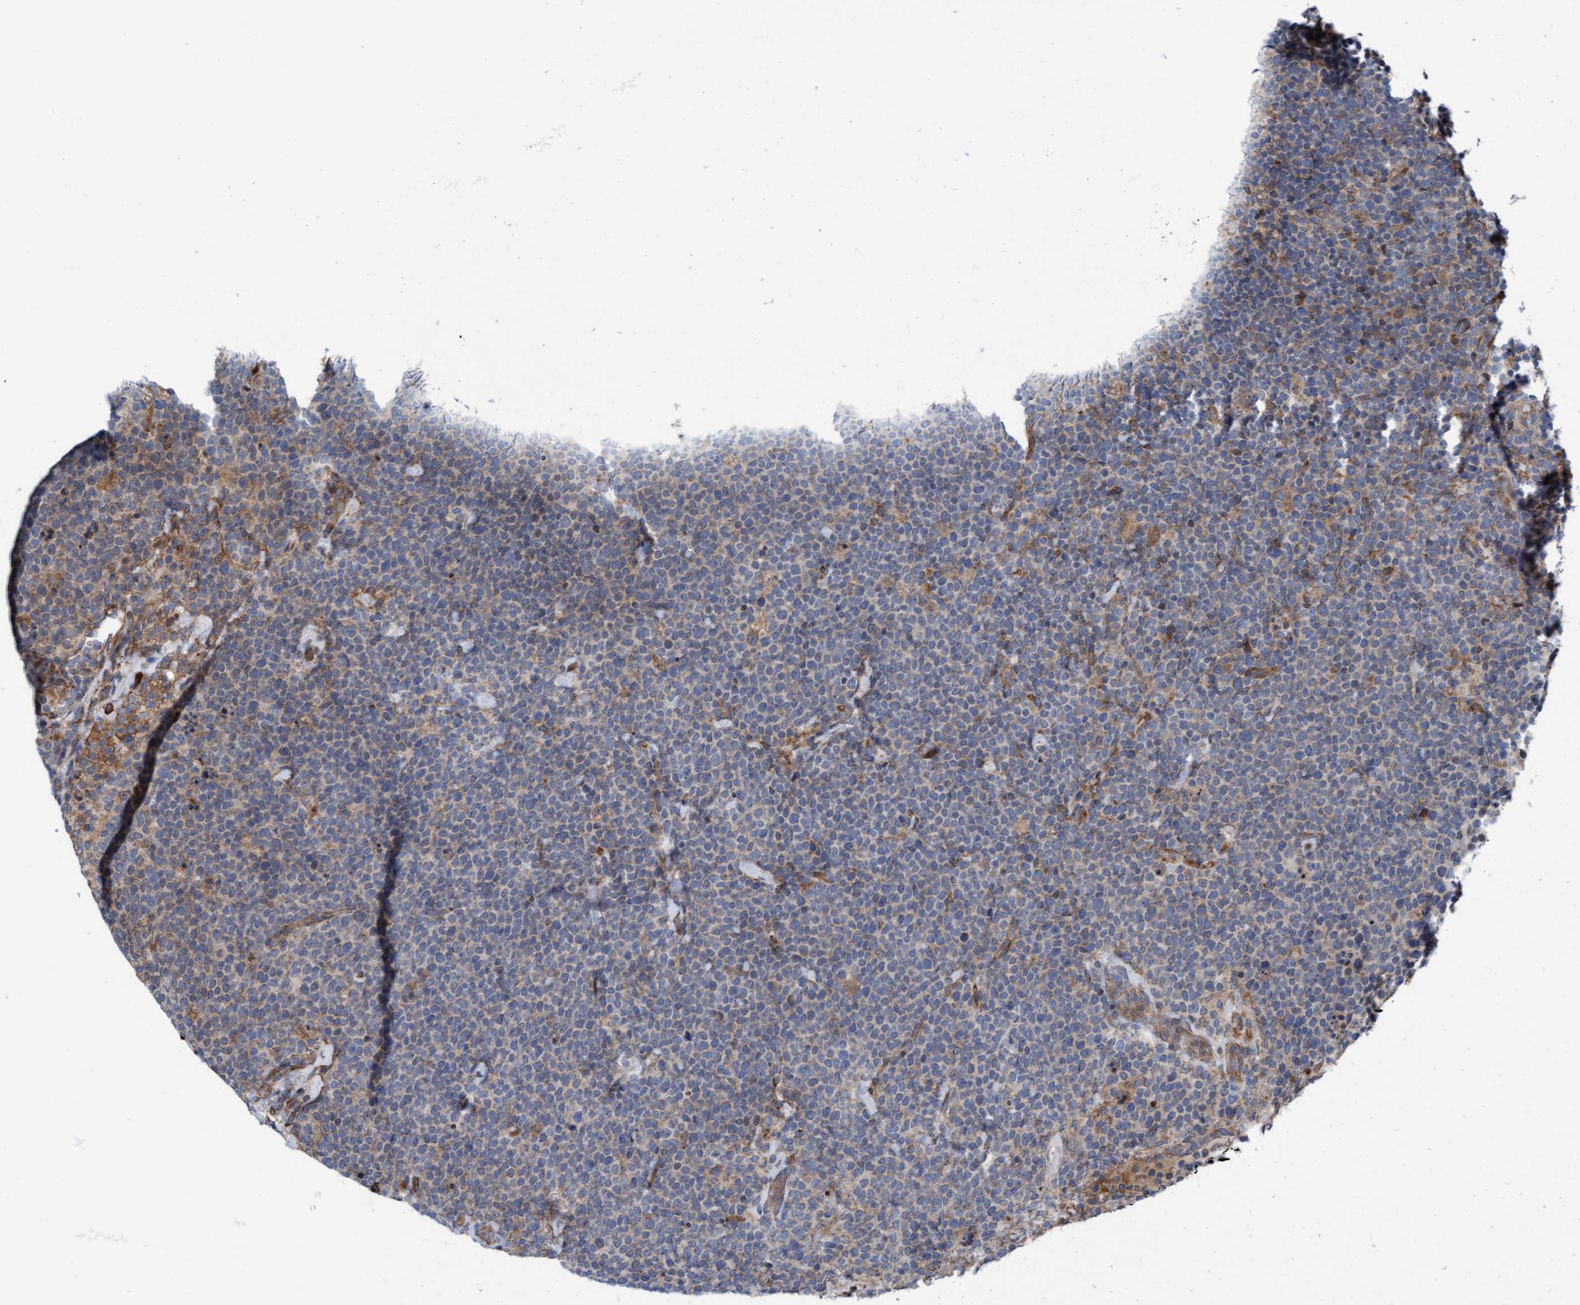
{"staining": {"intensity": "weak", "quantity": "<25%", "location": "cytoplasmic/membranous"}, "tissue": "lymphoma", "cell_type": "Tumor cells", "image_type": "cancer", "snomed": [{"axis": "morphology", "description": "Malignant lymphoma, non-Hodgkin's type, High grade"}, {"axis": "topography", "description": "Lymph node"}], "caption": "This is an immunohistochemistry (IHC) histopathology image of human malignant lymphoma, non-Hodgkin's type (high-grade). There is no positivity in tumor cells.", "gene": "RAP1GAP2", "patient": {"sex": "male", "age": 61}}